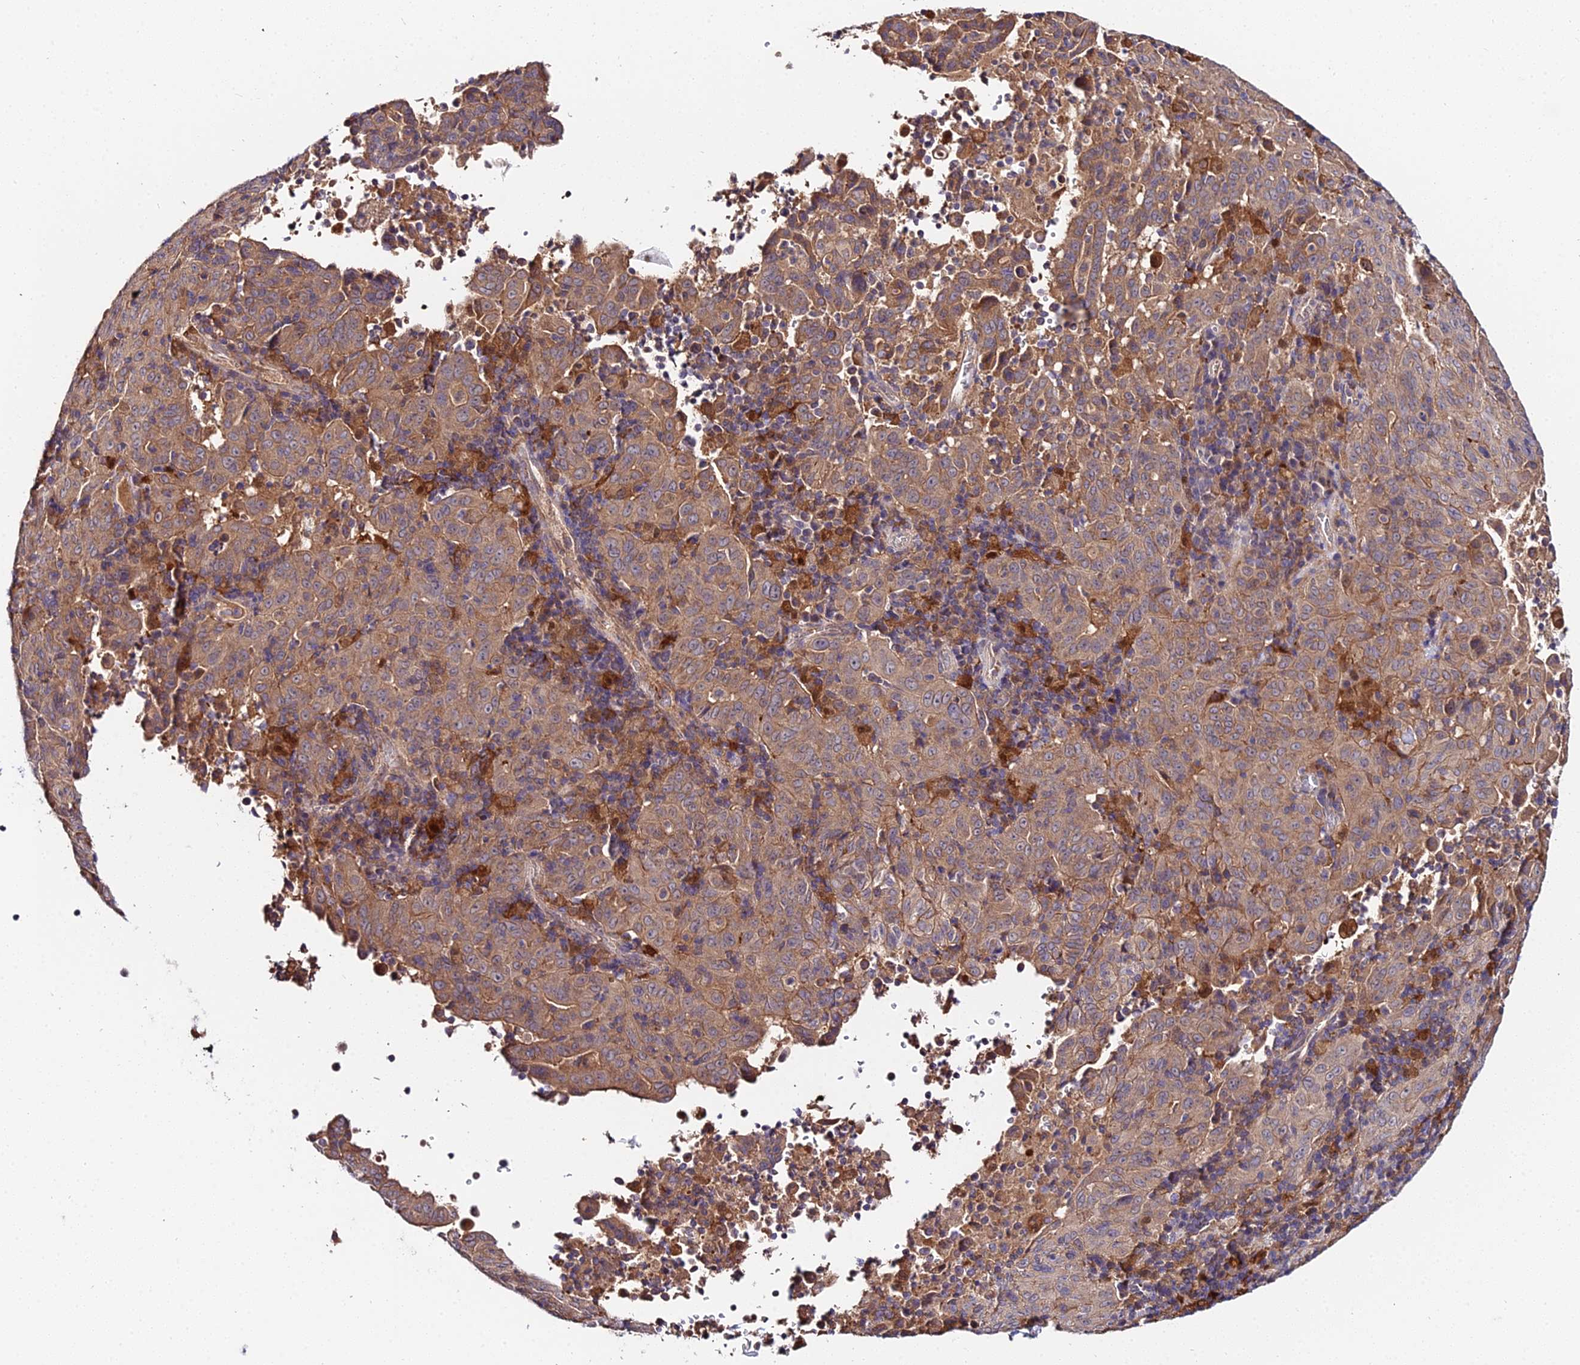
{"staining": {"intensity": "weak", "quantity": ">75%", "location": "cytoplasmic/membranous"}, "tissue": "pancreatic cancer", "cell_type": "Tumor cells", "image_type": "cancer", "snomed": [{"axis": "morphology", "description": "Adenocarcinoma, NOS"}, {"axis": "topography", "description": "Pancreas"}], "caption": "Human pancreatic cancer (adenocarcinoma) stained with a brown dye demonstrates weak cytoplasmic/membranous positive positivity in approximately >75% of tumor cells.", "gene": "ZBED8", "patient": {"sex": "male", "age": 63}}